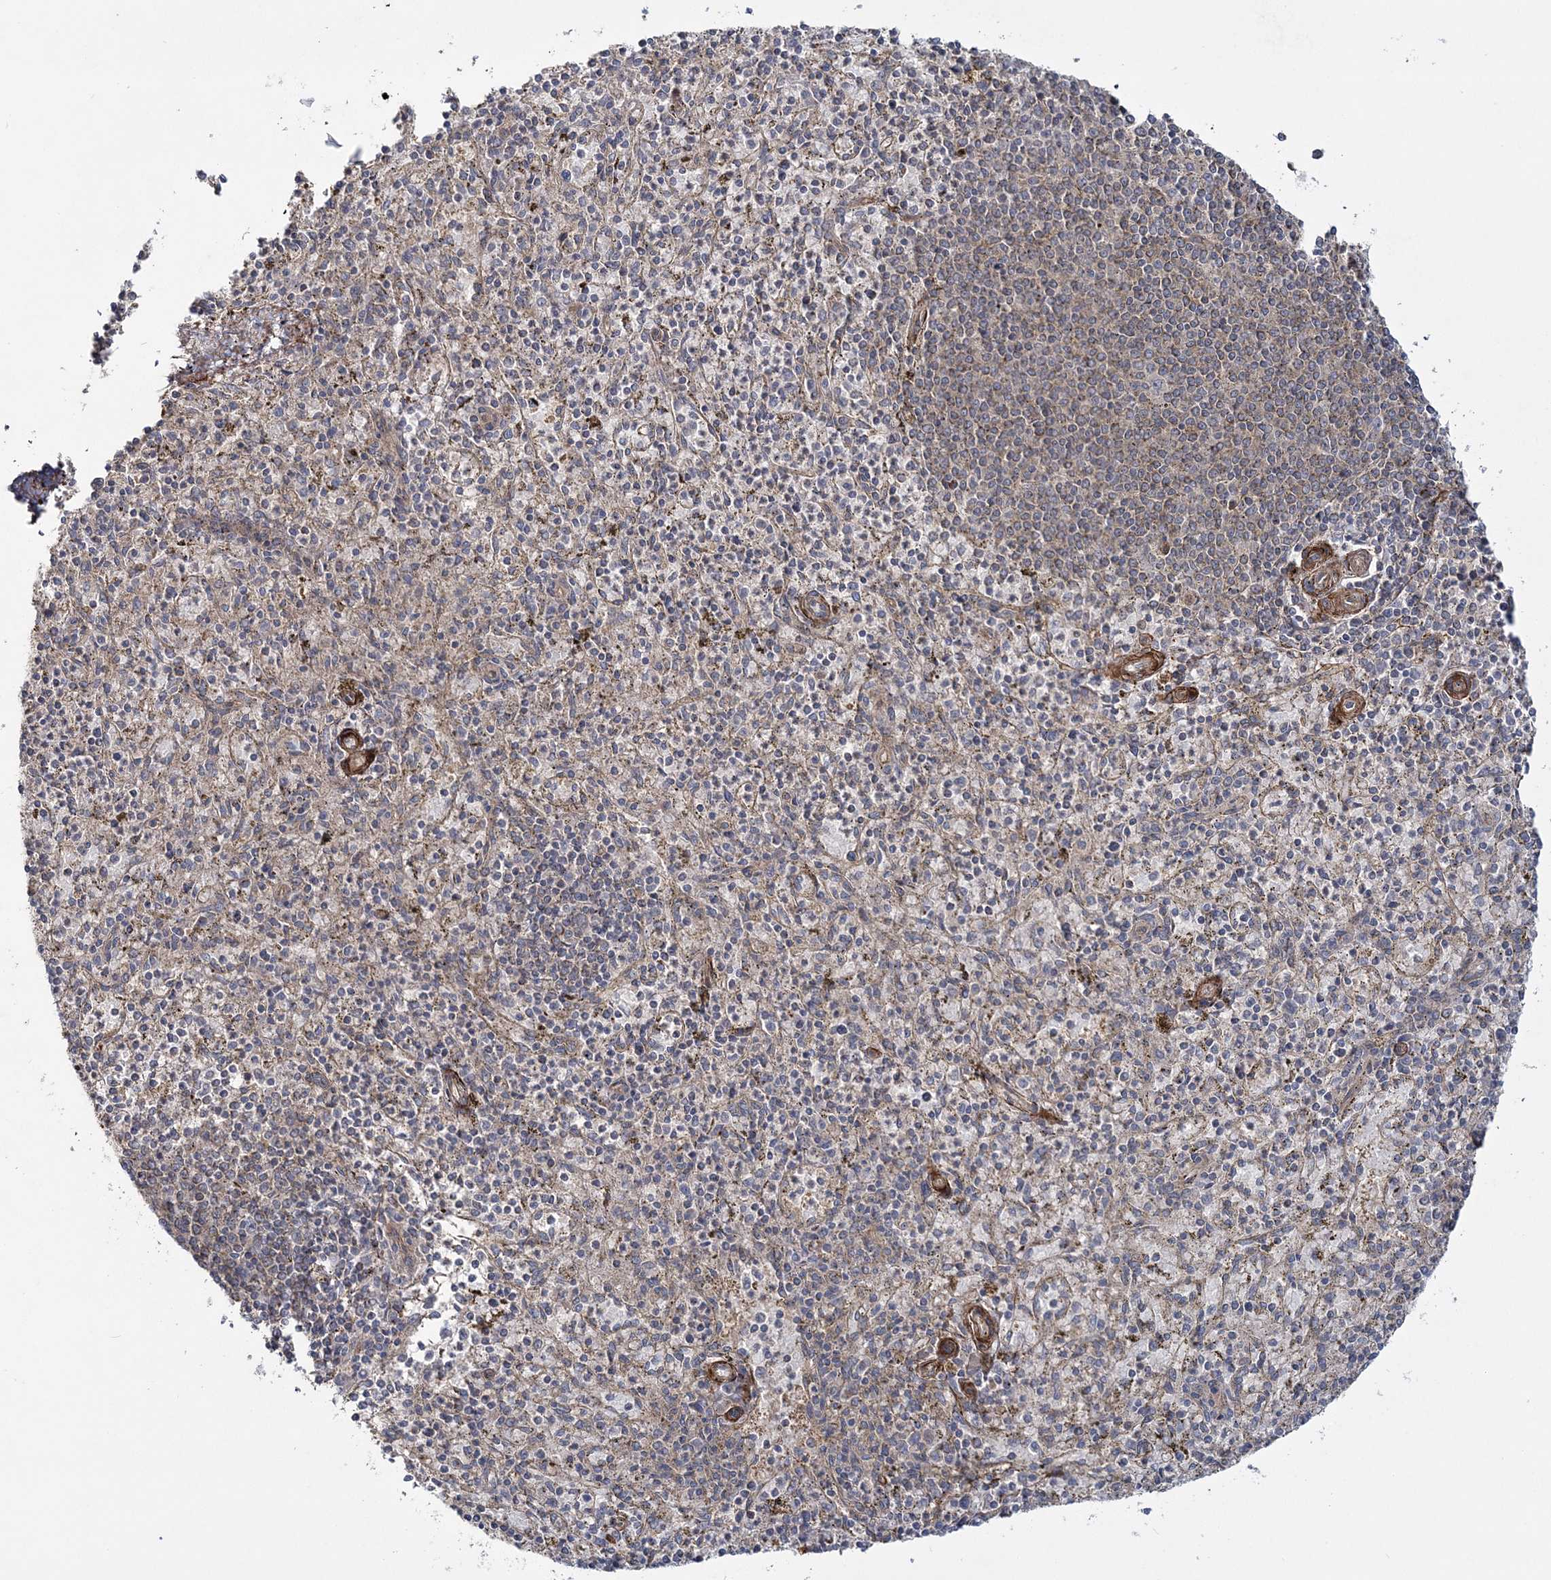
{"staining": {"intensity": "weak", "quantity": "25%-75%", "location": "cytoplasmic/membranous"}, "tissue": "spleen", "cell_type": "Cells in red pulp", "image_type": "normal", "snomed": [{"axis": "morphology", "description": "Normal tissue, NOS"}, {"axis": "topography", "description": "Spleen"}], "caption": "This is an image of IHC staining of normal spleen, which shows weak positivity in the cytoplasmic/membranous of cells in red pulp.", "gene": "MOCS2", "patient": {"sex": "male", "age": 72}}